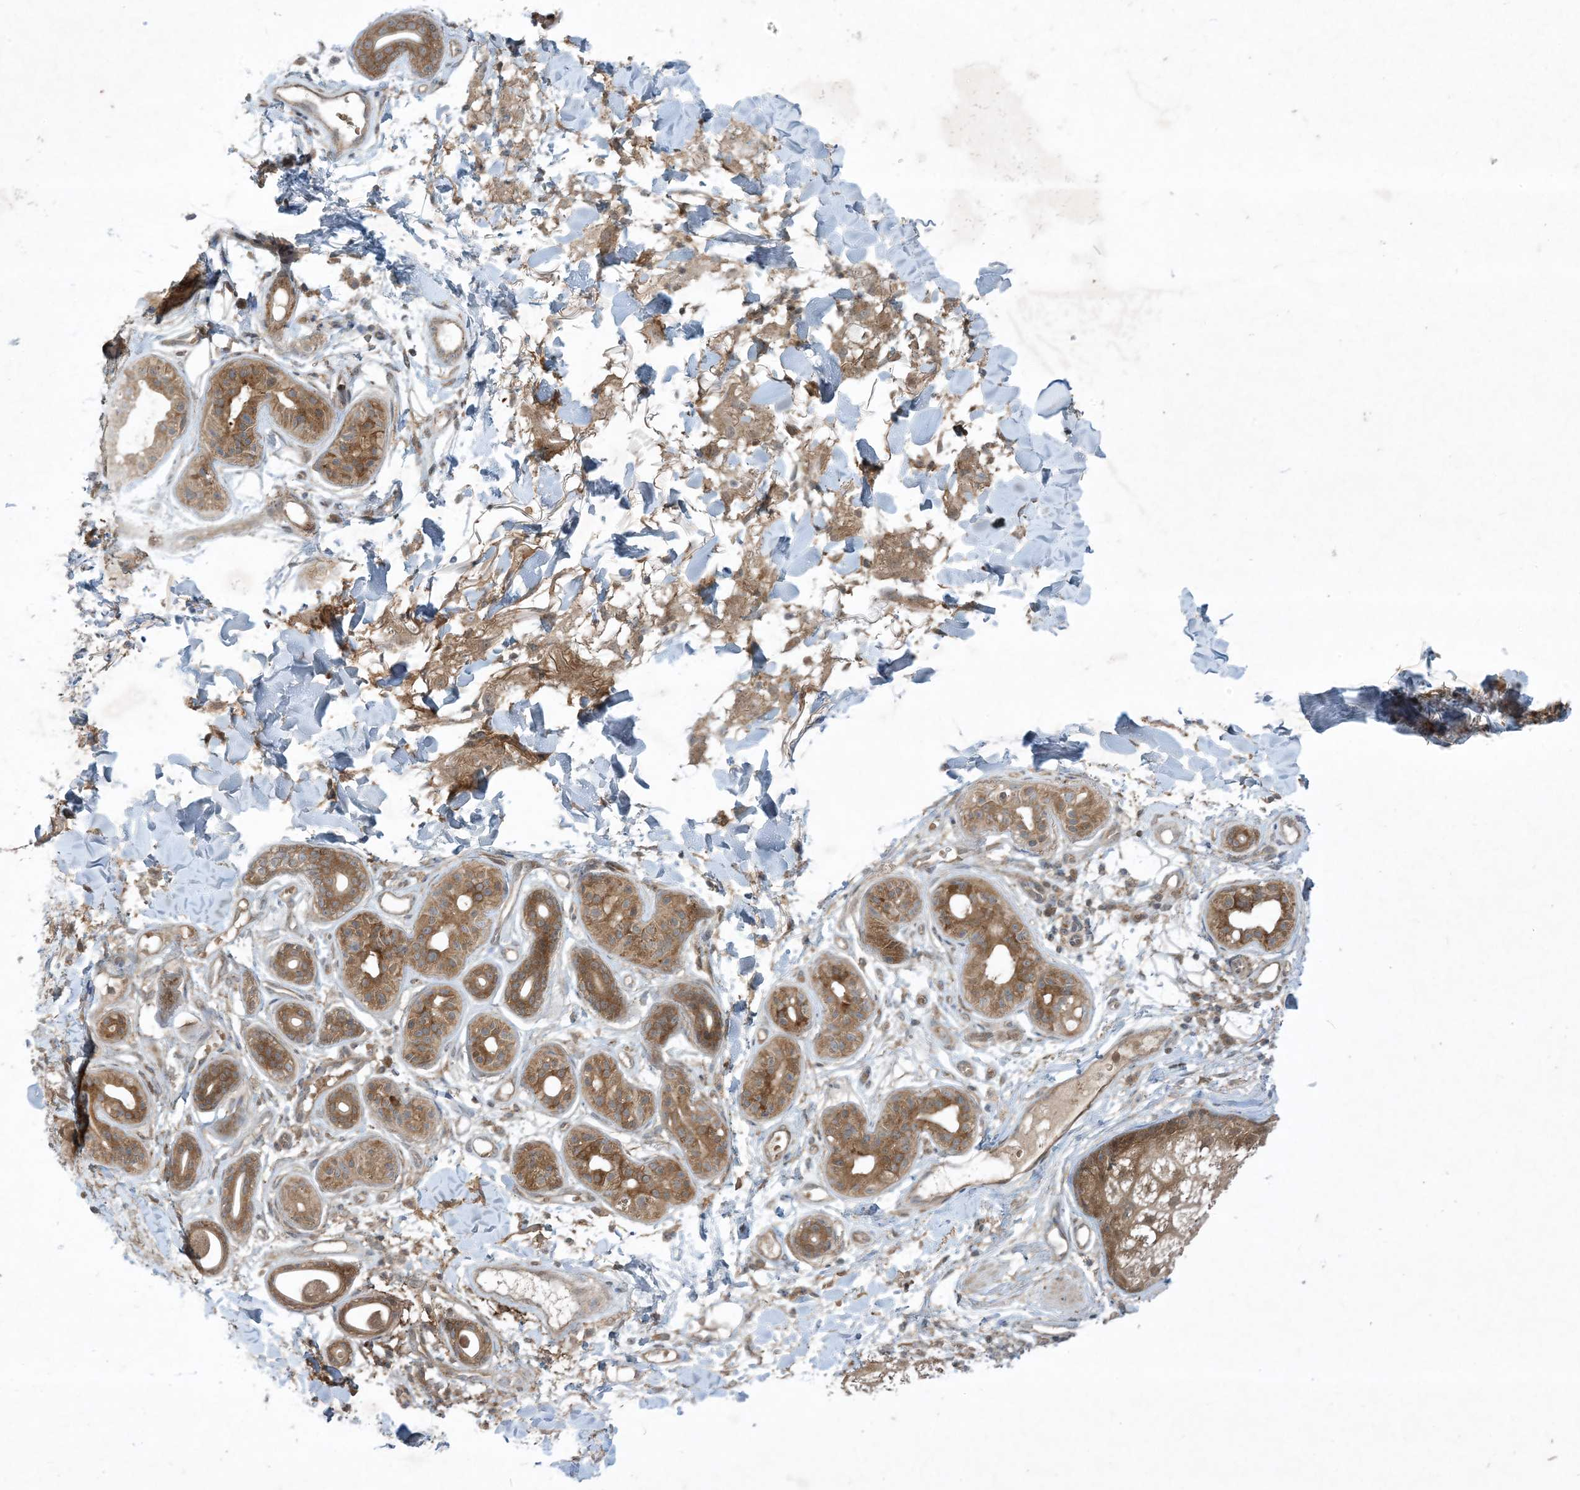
{"staining": {"intensity": "moderate", "quantity": ">75%", "location": "cytoplasmic/membranous,nuclear"}, "tissue": "skin cancer", "cell_type": "Tumor cells", "image_type": "cancer", "snomed": [{"axis": "morphology", "description": "Basal cell carcinoma"}, {"axis": "topography", "description": "Skin"}], "caption": "A micrograph of skin basal cell carcinoma stained for a protein displays moderate cytoplasmic/membranous and nuclear brown staining in tumor cells.", "gene": "STAM2", "patient": {"sex": "male", "age": 85}}